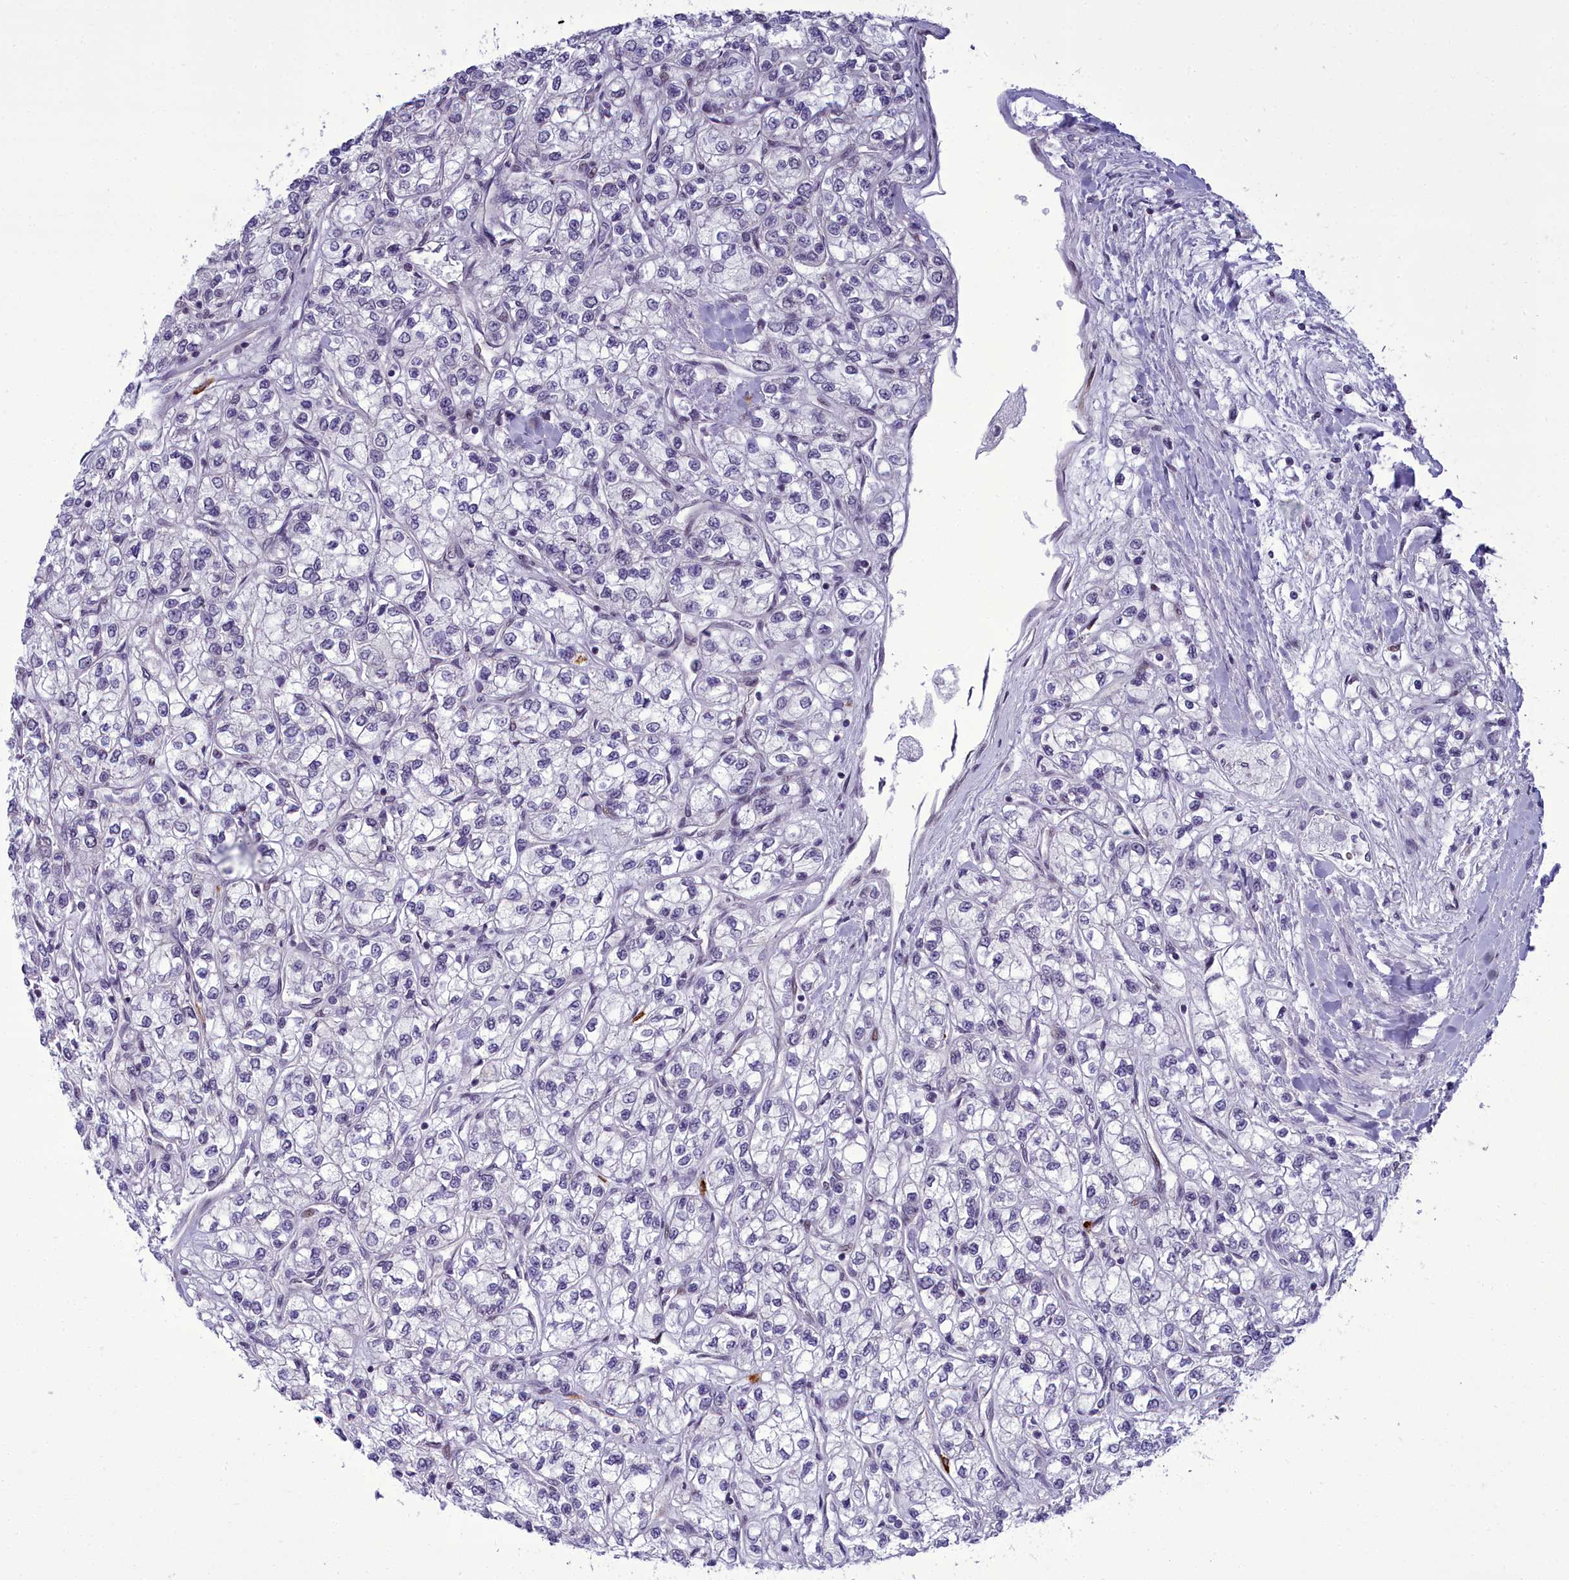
{"staining": {"intensity": "negative", "quantity": "none", "location": "none"}, "tissue": "renal cancer", "cell_type": "Tumor cells", "image_type": "cancer", "snomed": [{"axis": "morphology", "description": "Adenocarcinoma, NOS"}, {"axis": "topography", "description": "Kidney"}], "caption": "Tumor cells show no significant protein positivity in adenocarcinoma (renal).", "gene": "CEACAM19", "patient": {"sex": "male", "age": 80}}